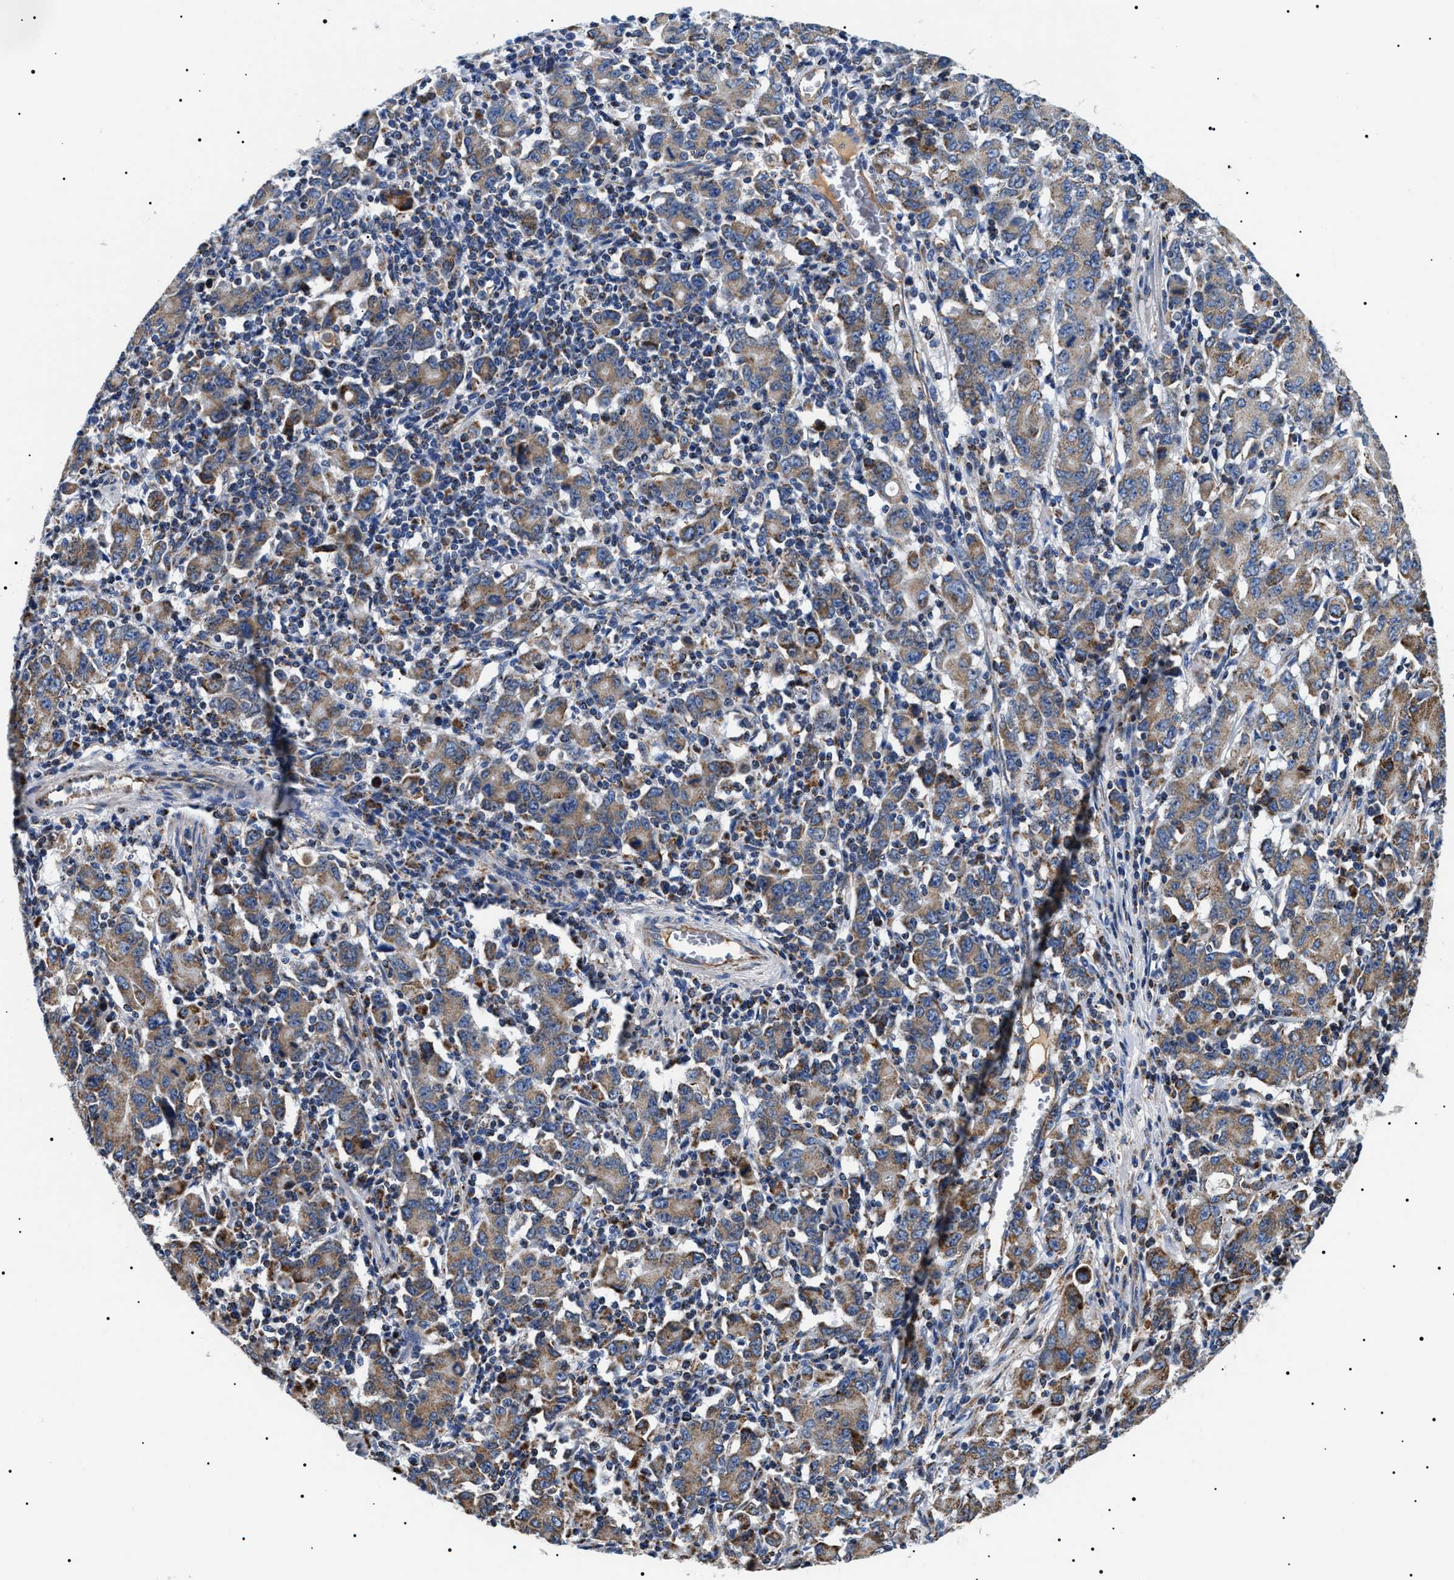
{"staining": {"intensity": "moderate", "quantity": "25%-75%", "location": "cytoplasmic/membranous"}, "tissue": "stomach cancer", "cell_type": "Tumor cells", "image_type": "cancer", "snomed": [{"axis": "morphology", "description": "Adenocarcinoma, NOS"}, {"axis": "topography", "description": "Stomach, upper"}], "caption": "Human stomach adenocarcinoma stained with a protein marker demonstrates moderate staining in tumor cells.", "gene": "OXSM", "patient": {"sex": "male", "age": 69}}